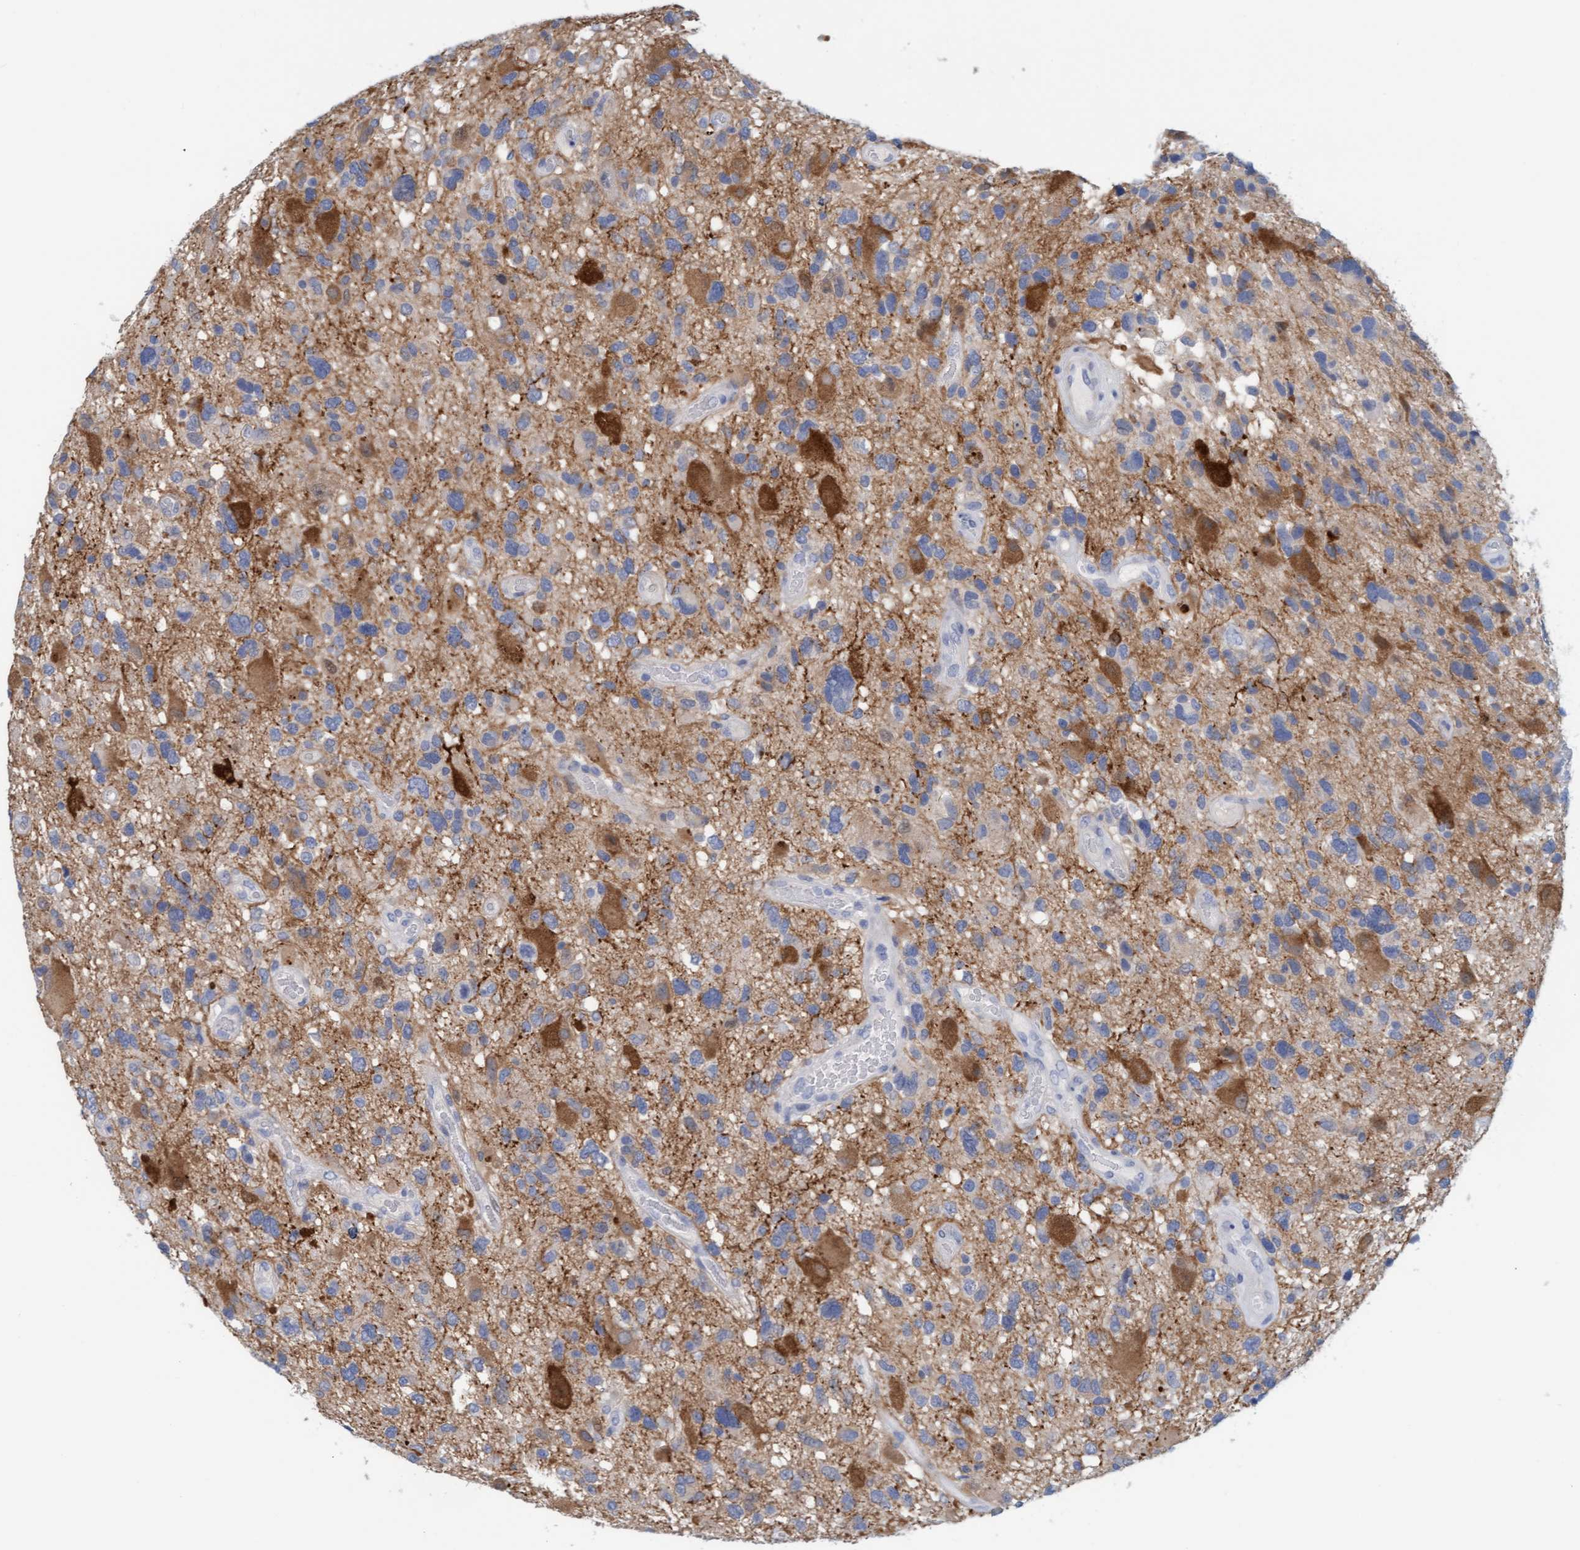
{"staining": {"intensity": "weak", "quantity": "25%-75%", "location": "cytoplasmic/membranous"}, "tissue": "glioma", "cell_type": "Tumor cells", "image_type": "cancer", "snomed": [{"axis": "morphology", "description": "Glioma, malignant, High grade"}, {"axis": "topography", "description": "Brain"}], "caption": "Malignant high-grade glioma tissue shows weak cytoplasmic/membranous staining in approximately 25%-75% of tumor cells, visualized by immunohistochemistry.", "gene": "KLHL11", "patient": {"sex": "male", "age": 33}}